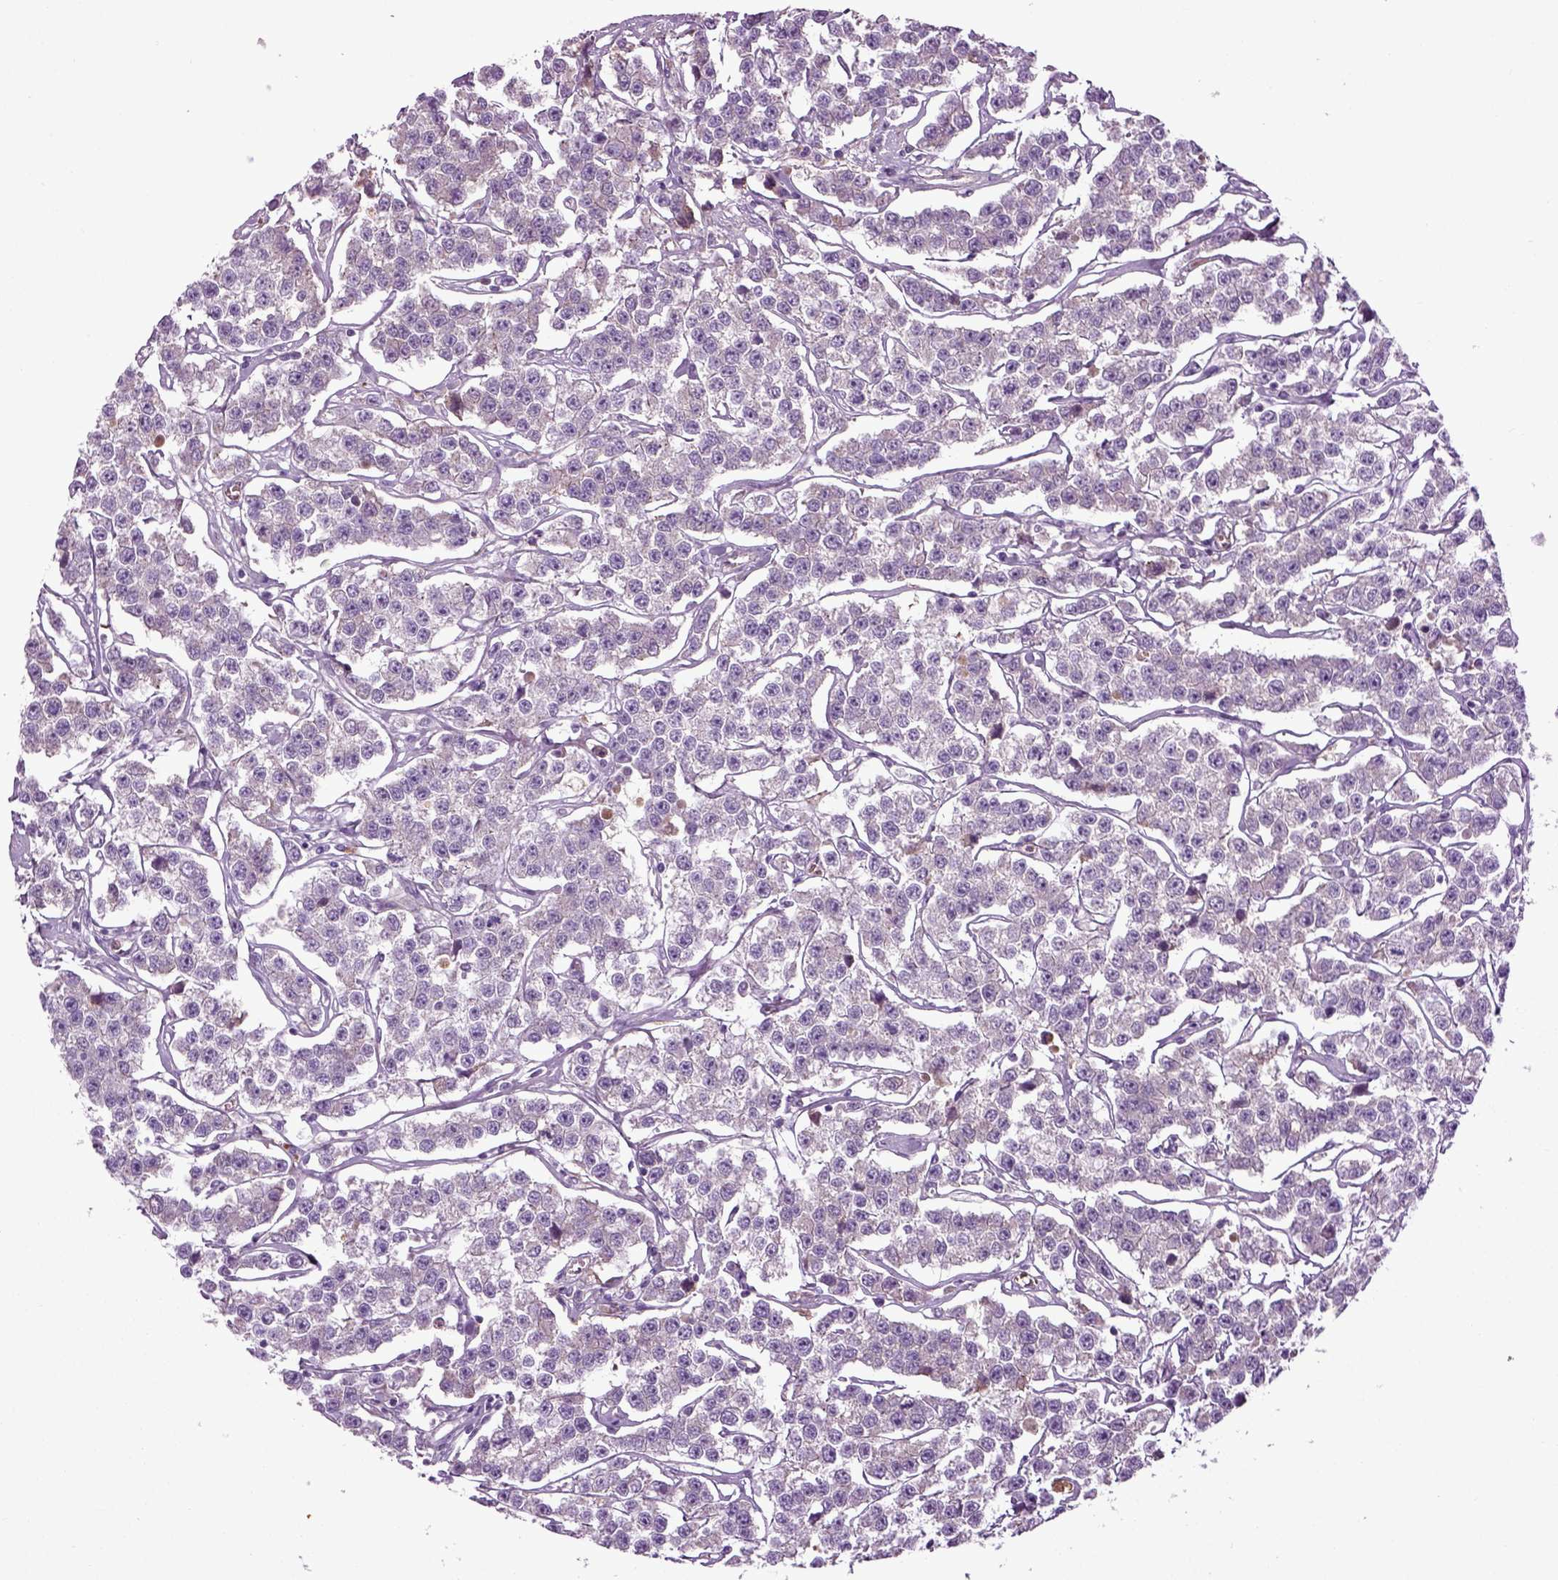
{"staining": {"intensity": "negative", "quantity": "none", "location": "none"}, "tissue": "testis cancer", "cell_type": "Tumor cells", "image_type": "cancer", "snomed": [{"axis": "morphology", "description": "Seminoma, NOS"}, {"axis": "topography", "description": "Testis"}], "caption": "Immunohistochemical staining of human testis cancer reveals no significant expression in tumor cells.", "gene": "SPON1", "patient": {"sex": "male", "age": 59}}